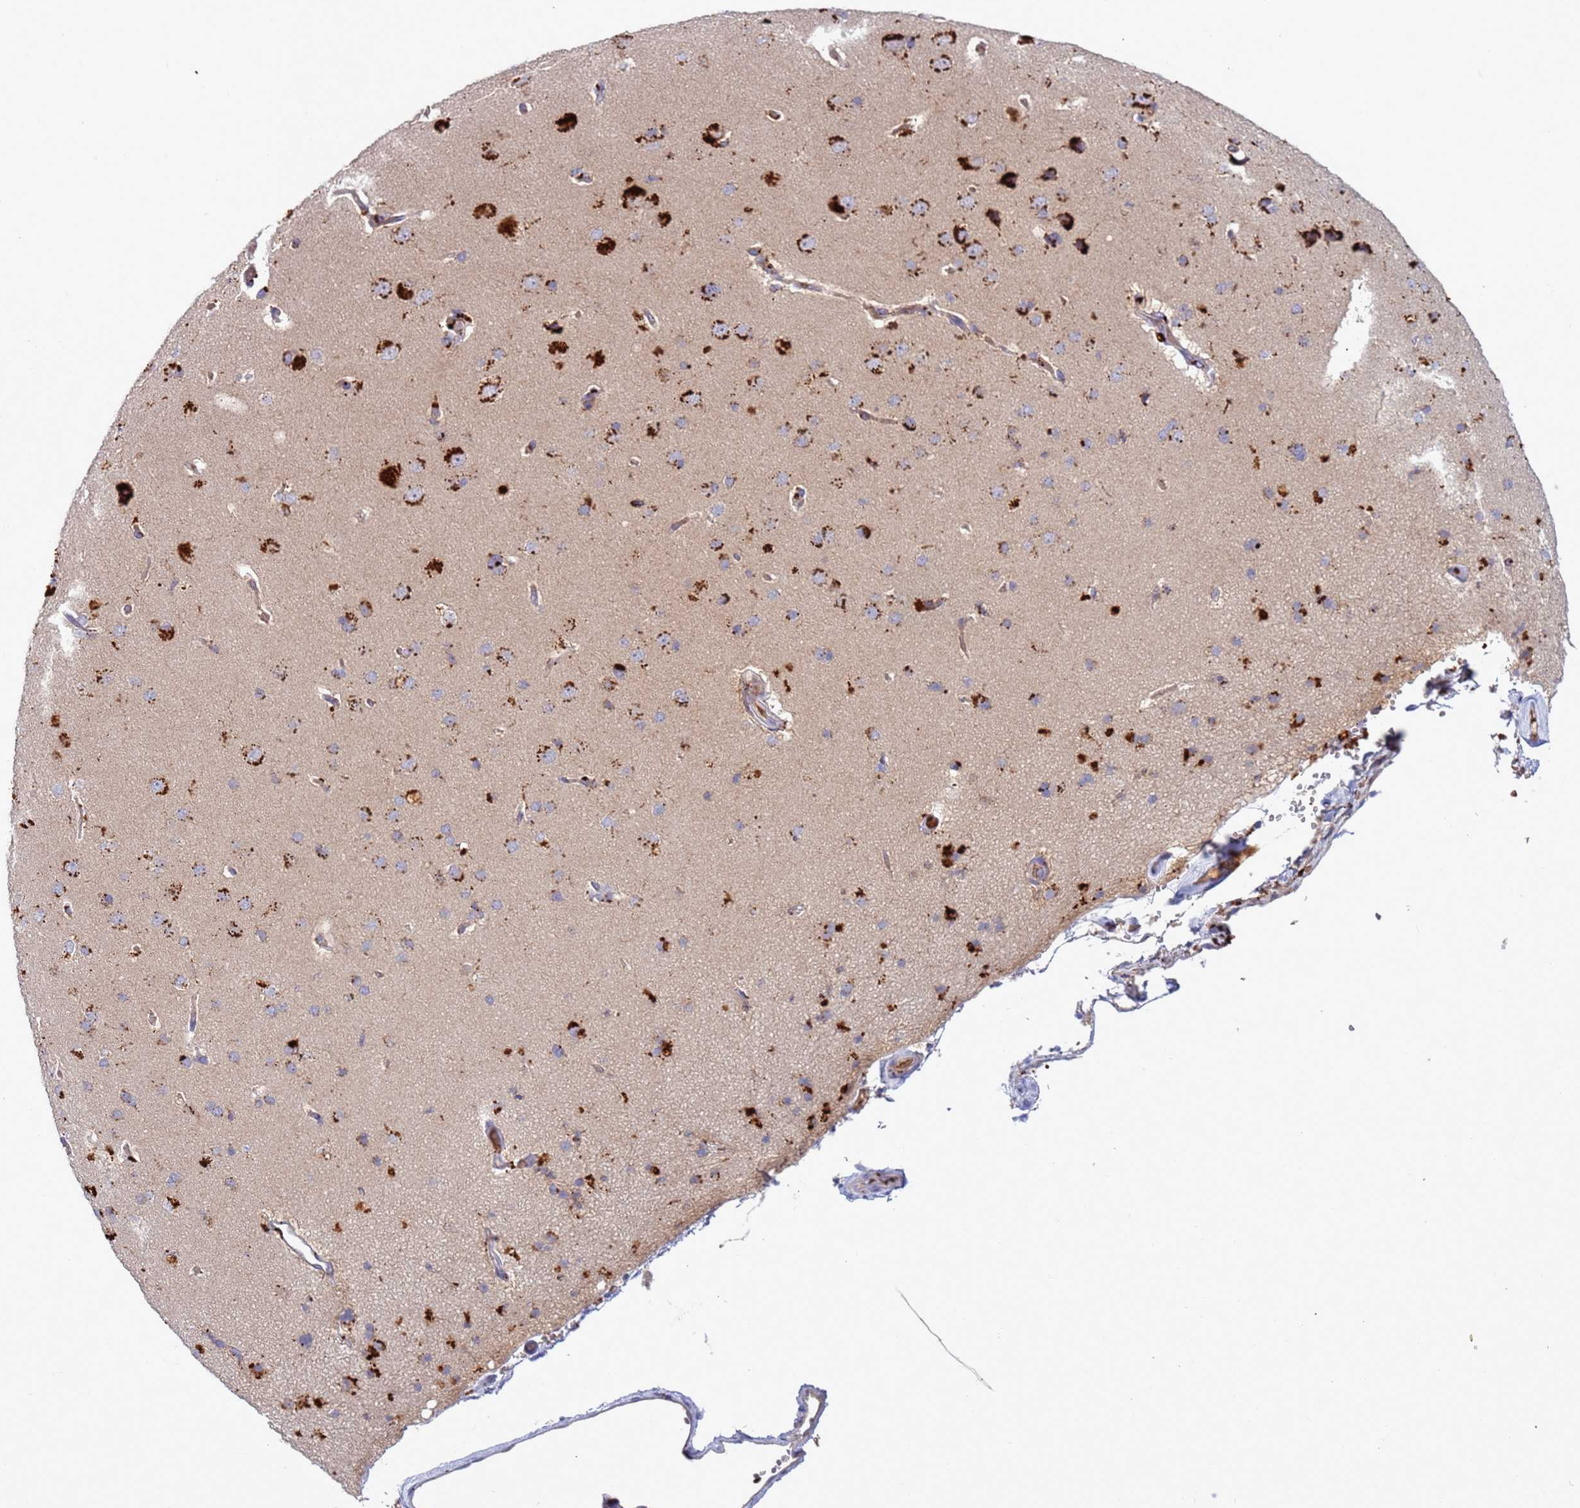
{"staining": {"intensity": "weak", "quantity": "25%-75%", "location": "cytoplasmic/membranous"}, "tissue": "cerebral cortex", "cell_type": "Endothelial cells", "image_type": "normal", "snomed": [{"axis": "morphology", "description": "Normal tissue, NOS"}, {"axis": "topography", "description": "Cerebral cortex"}], "caption": "Endothelial cells show weak cytoplasmic/membranous expression in approximately 25%-75% of cells in benign cerebral cortex.", "gene": "VPS36", "patient": {"sex": "male", "age": 62}}